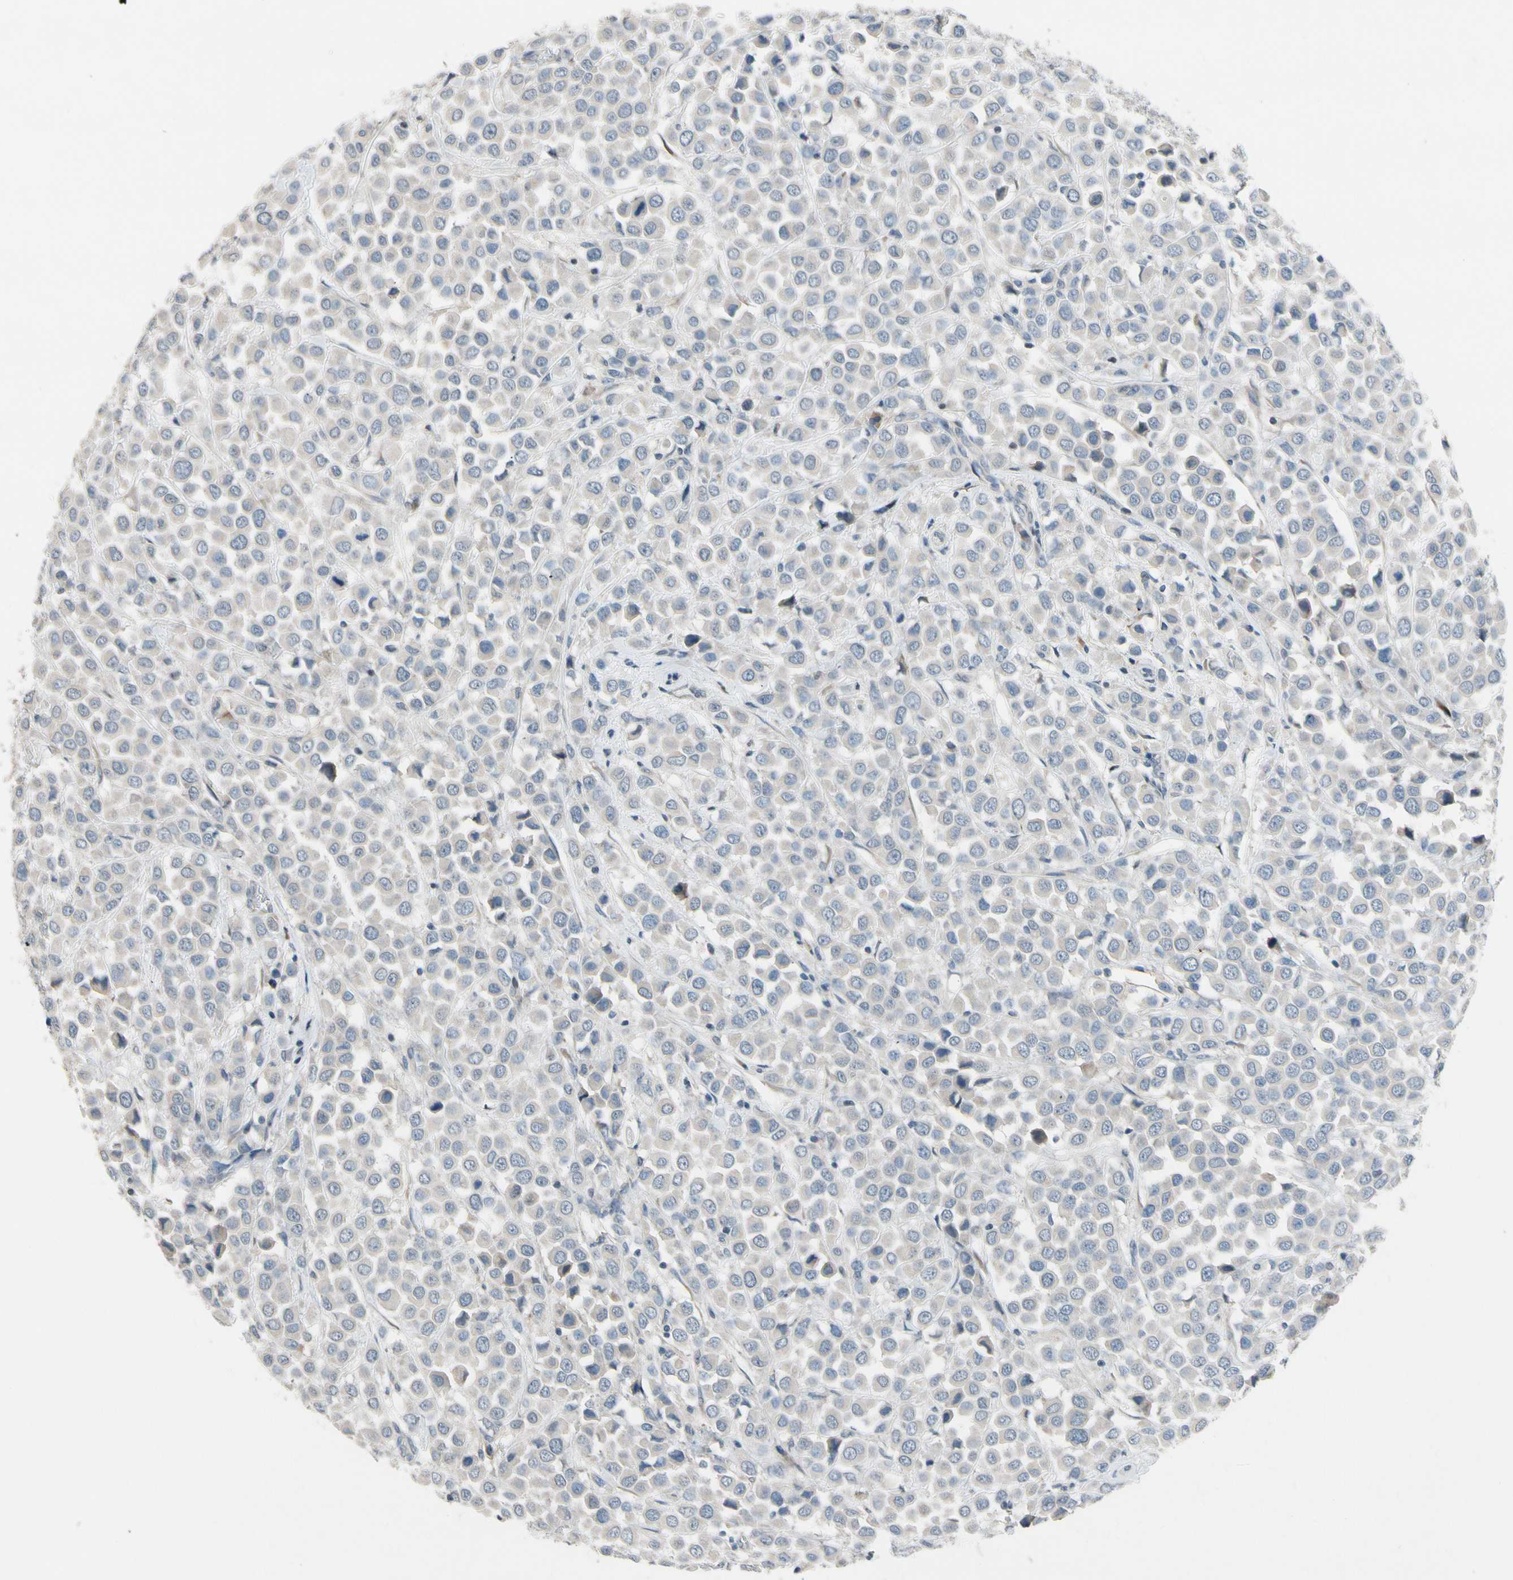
{"staining": {"intensity": "weak", "quantity": "<25%", "location": "cytoplasmic/membranous"}, "tissue": "breast cancer", "cell_type": "Tumor cells", "image_type": "cancer", "snomed": [{"axis": "morphology", "description": "Duct carcinoma"}, {"axis": "topography", "description": "Breast"}], "caption": "Protein analysis of invasive ductal carcinoma (breast) demonstrates no significant staining in tumor cells.", "gene": "PIP5K1B", "patient": {"sex": "female", "age": 61}}